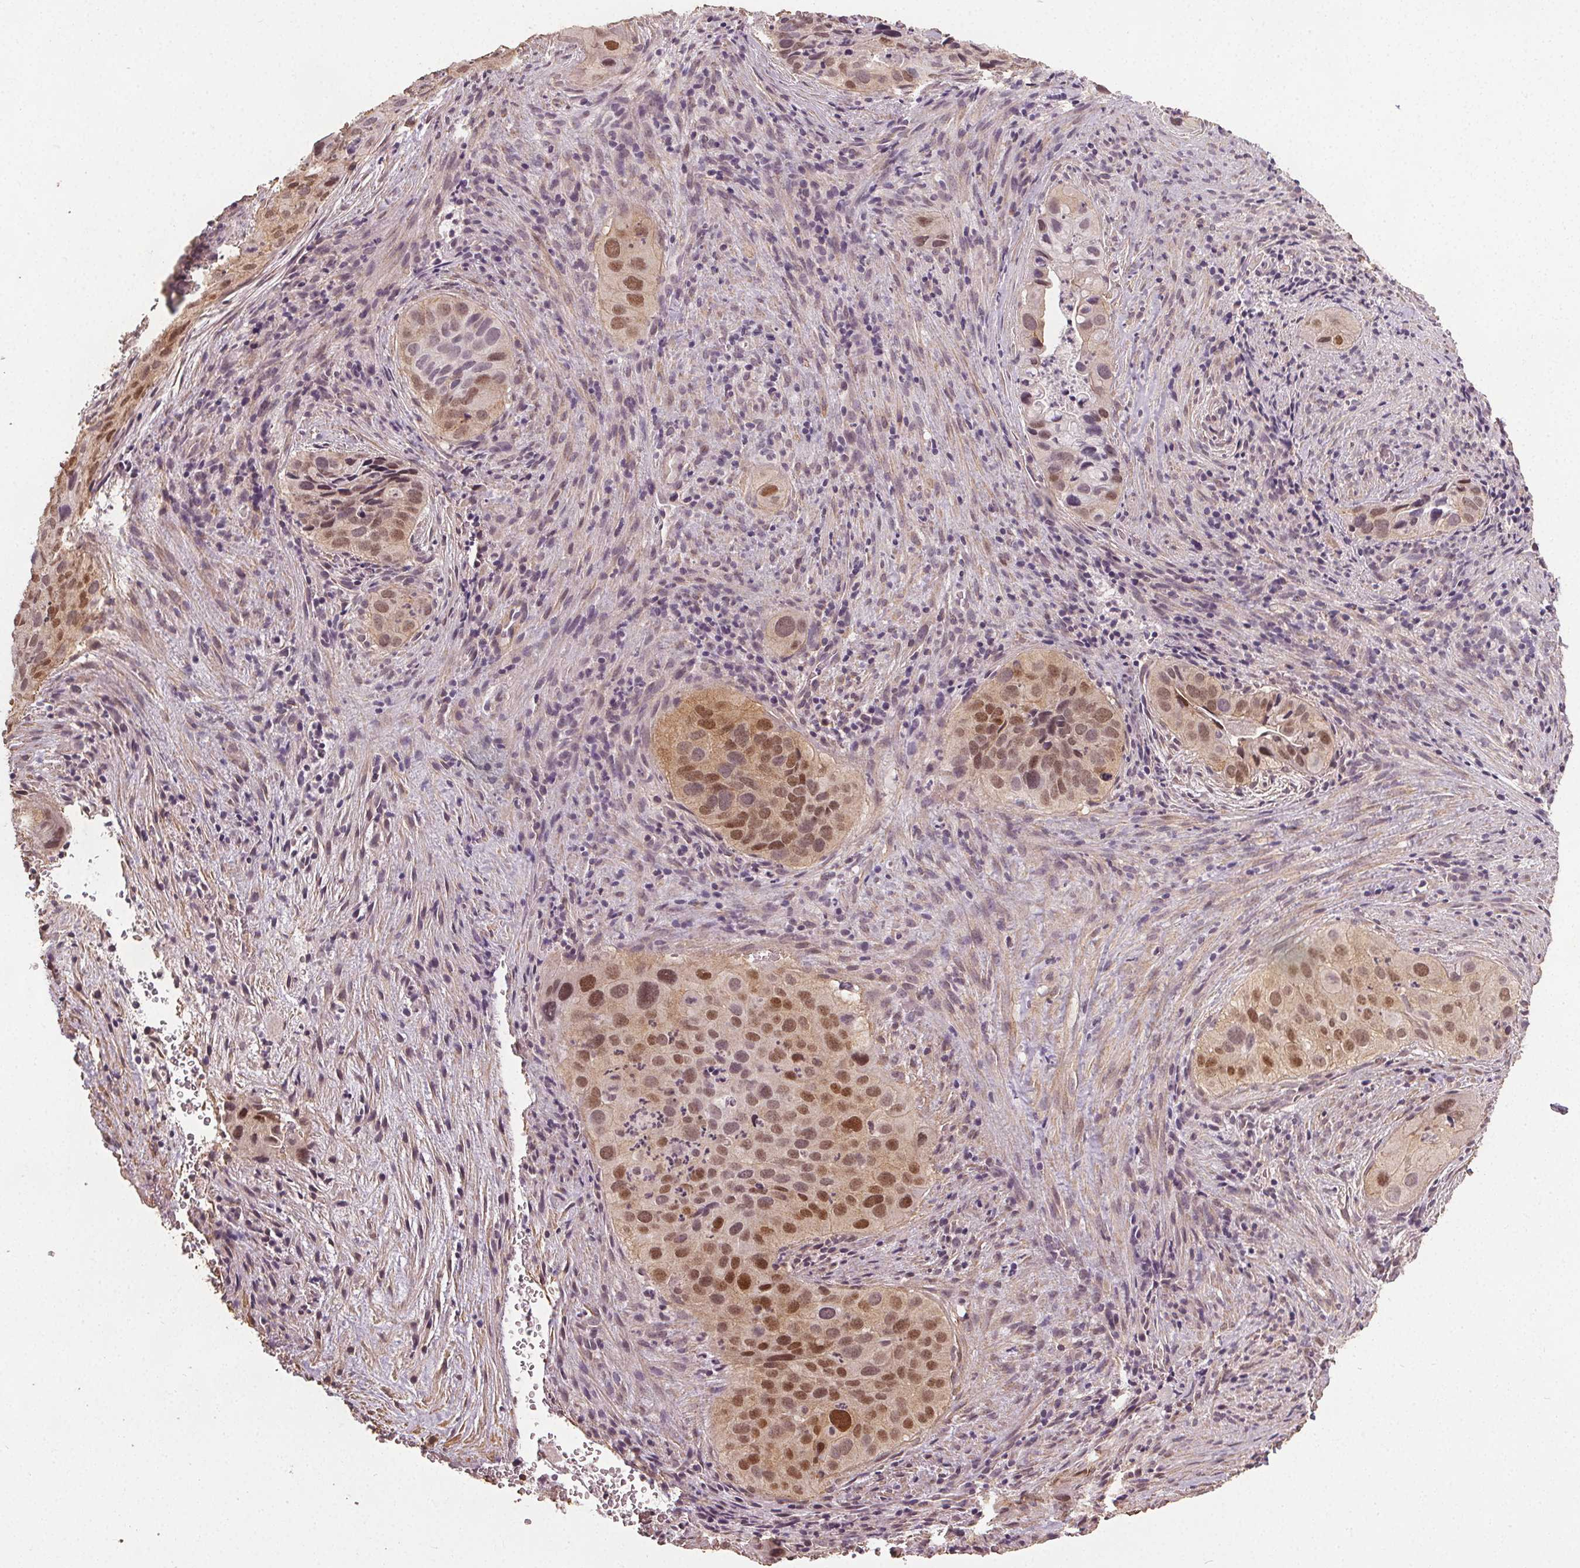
{"staining": {"intensity": "moderate", "quantity": "25%-75%", "location": "nuclear"}, "tissue": "cervical cancer", "cell_type": "Tumor cells", "image_type": "cancer", "snomed": [{"axis": "morphology", "description": "Squamous cell carcinoma, NOS"}, {"axis": "topography", "description": "Cervix"}], "caption": "Protein staining reveals moderate nuclear positivity in about 25%-75% of tumor cells in squamous cell carcinoma (cervical).", "gene": "PKP1", "patient": {"sex": "female", "age": 38}}